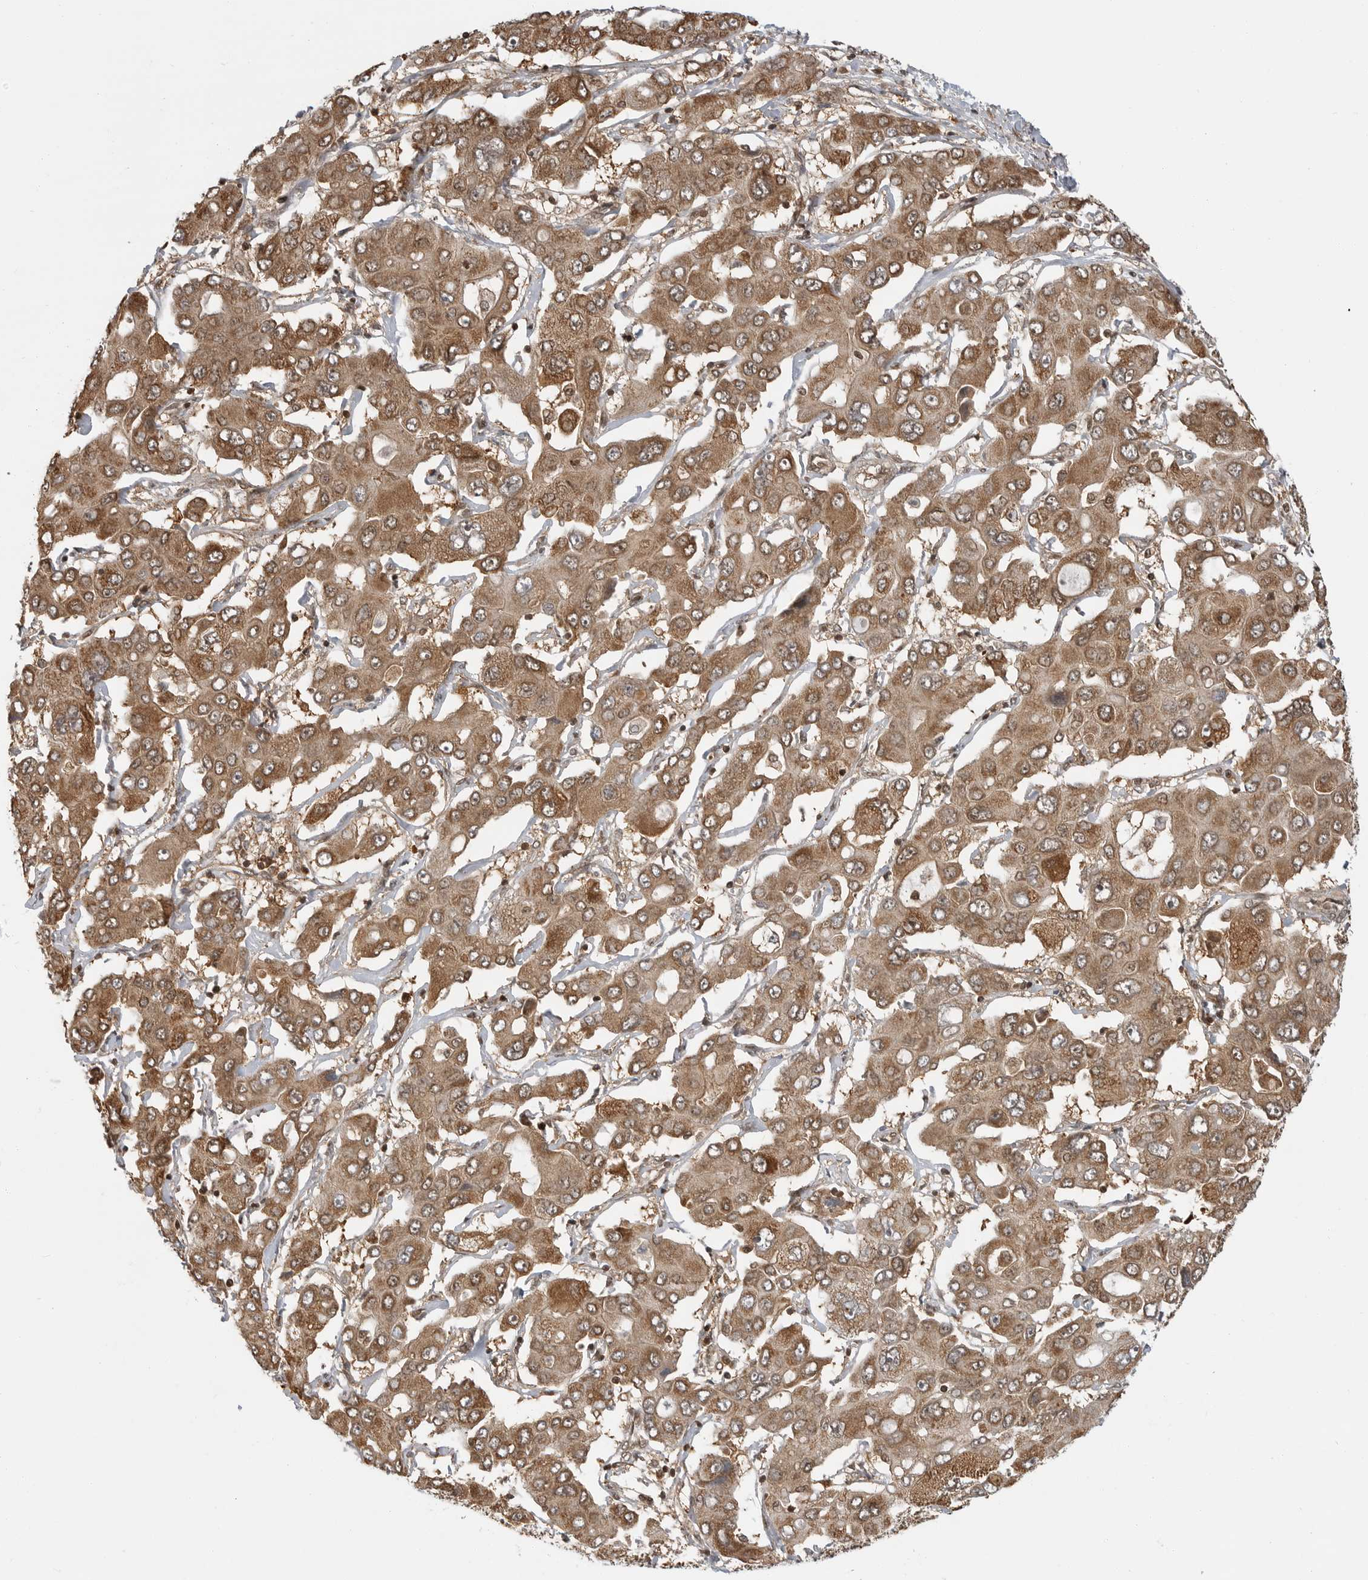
{"staining": {"intensity": "moderate", "quantity": ">75%", "location": "cytoplasmic/membranous"}, "tissue": "liver cancer", "cell_type": "Tumor cells", "image_type": "cancer", "snomed": [{"axis": "morphology", "description": "Cholangiocarcinoma"}, {"axis": "topography", "description": "Liver"}], "caption": "Moderate cytoplasmic/membranous expression is appreciated in approximately >75% of tumor cells in cholangiocarcinoma (liver). The protein of interest is stained brown, and the nuclei are stained in blue (DAB (3,3'-diaminobenzidine) IHC with brightfield microscopy, high magnification).", "gene": "SZRD1", "patient": {"sex": "male", "age": 67}}